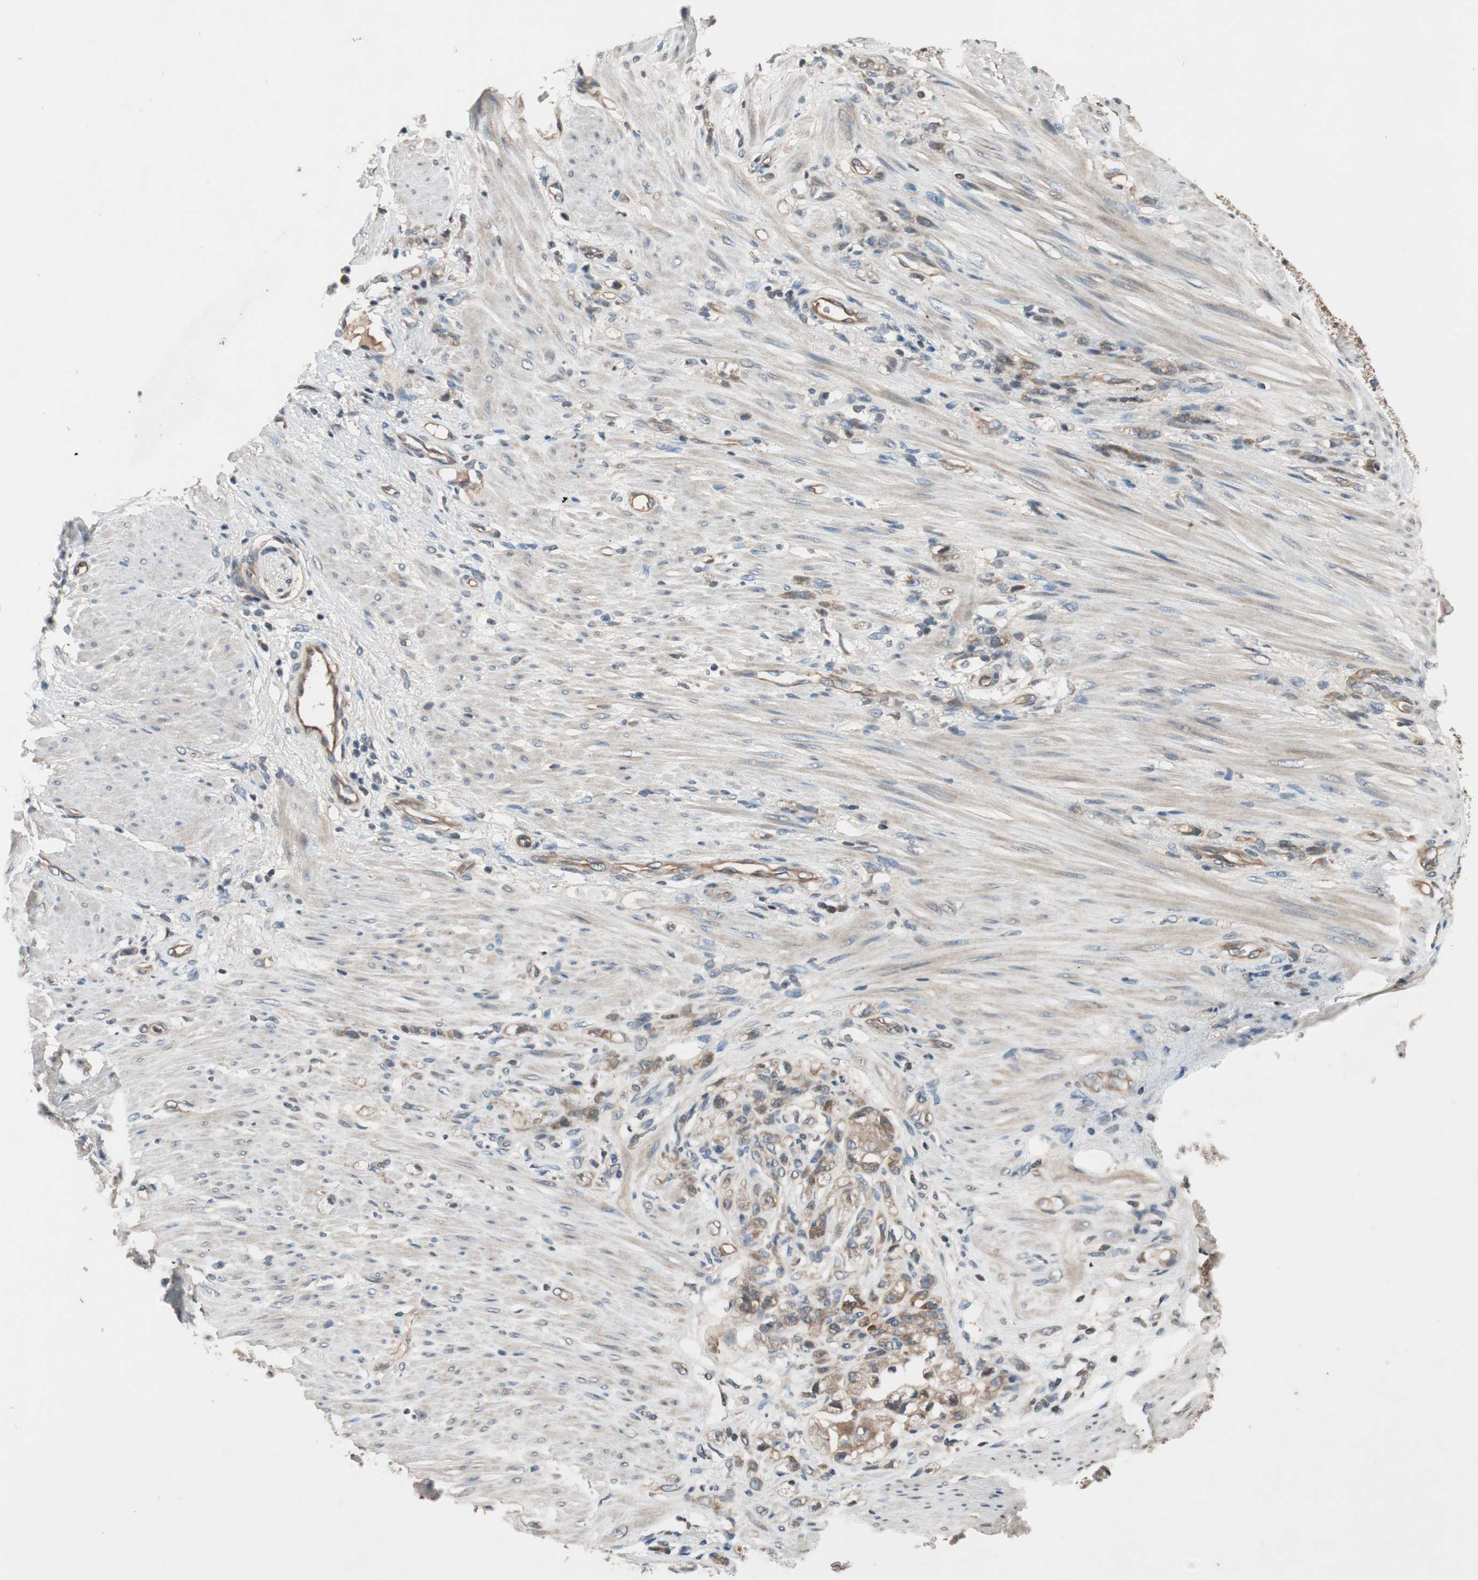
{"staining": {"intensity": "moderate", "quantity": "25%-75%", "location": "cytoplasmic/membranous"}, "tissue": "stomach cancer", "cell_type": "Tumor cells", "image_type": "cancer", "snomed": [{"axis": "morphology", "description": "Adenocarcinoma, NOS"}, {"axis": "topography", "description": "Stomach"}], "caption": "Moderate cytoplasmic/membranous protein staining is identified in about 25%-75% of tumor cells in adenocarcinoma (stomach).", "gene": "GCLM", "patient": {"sex": "male", "age": 82}}